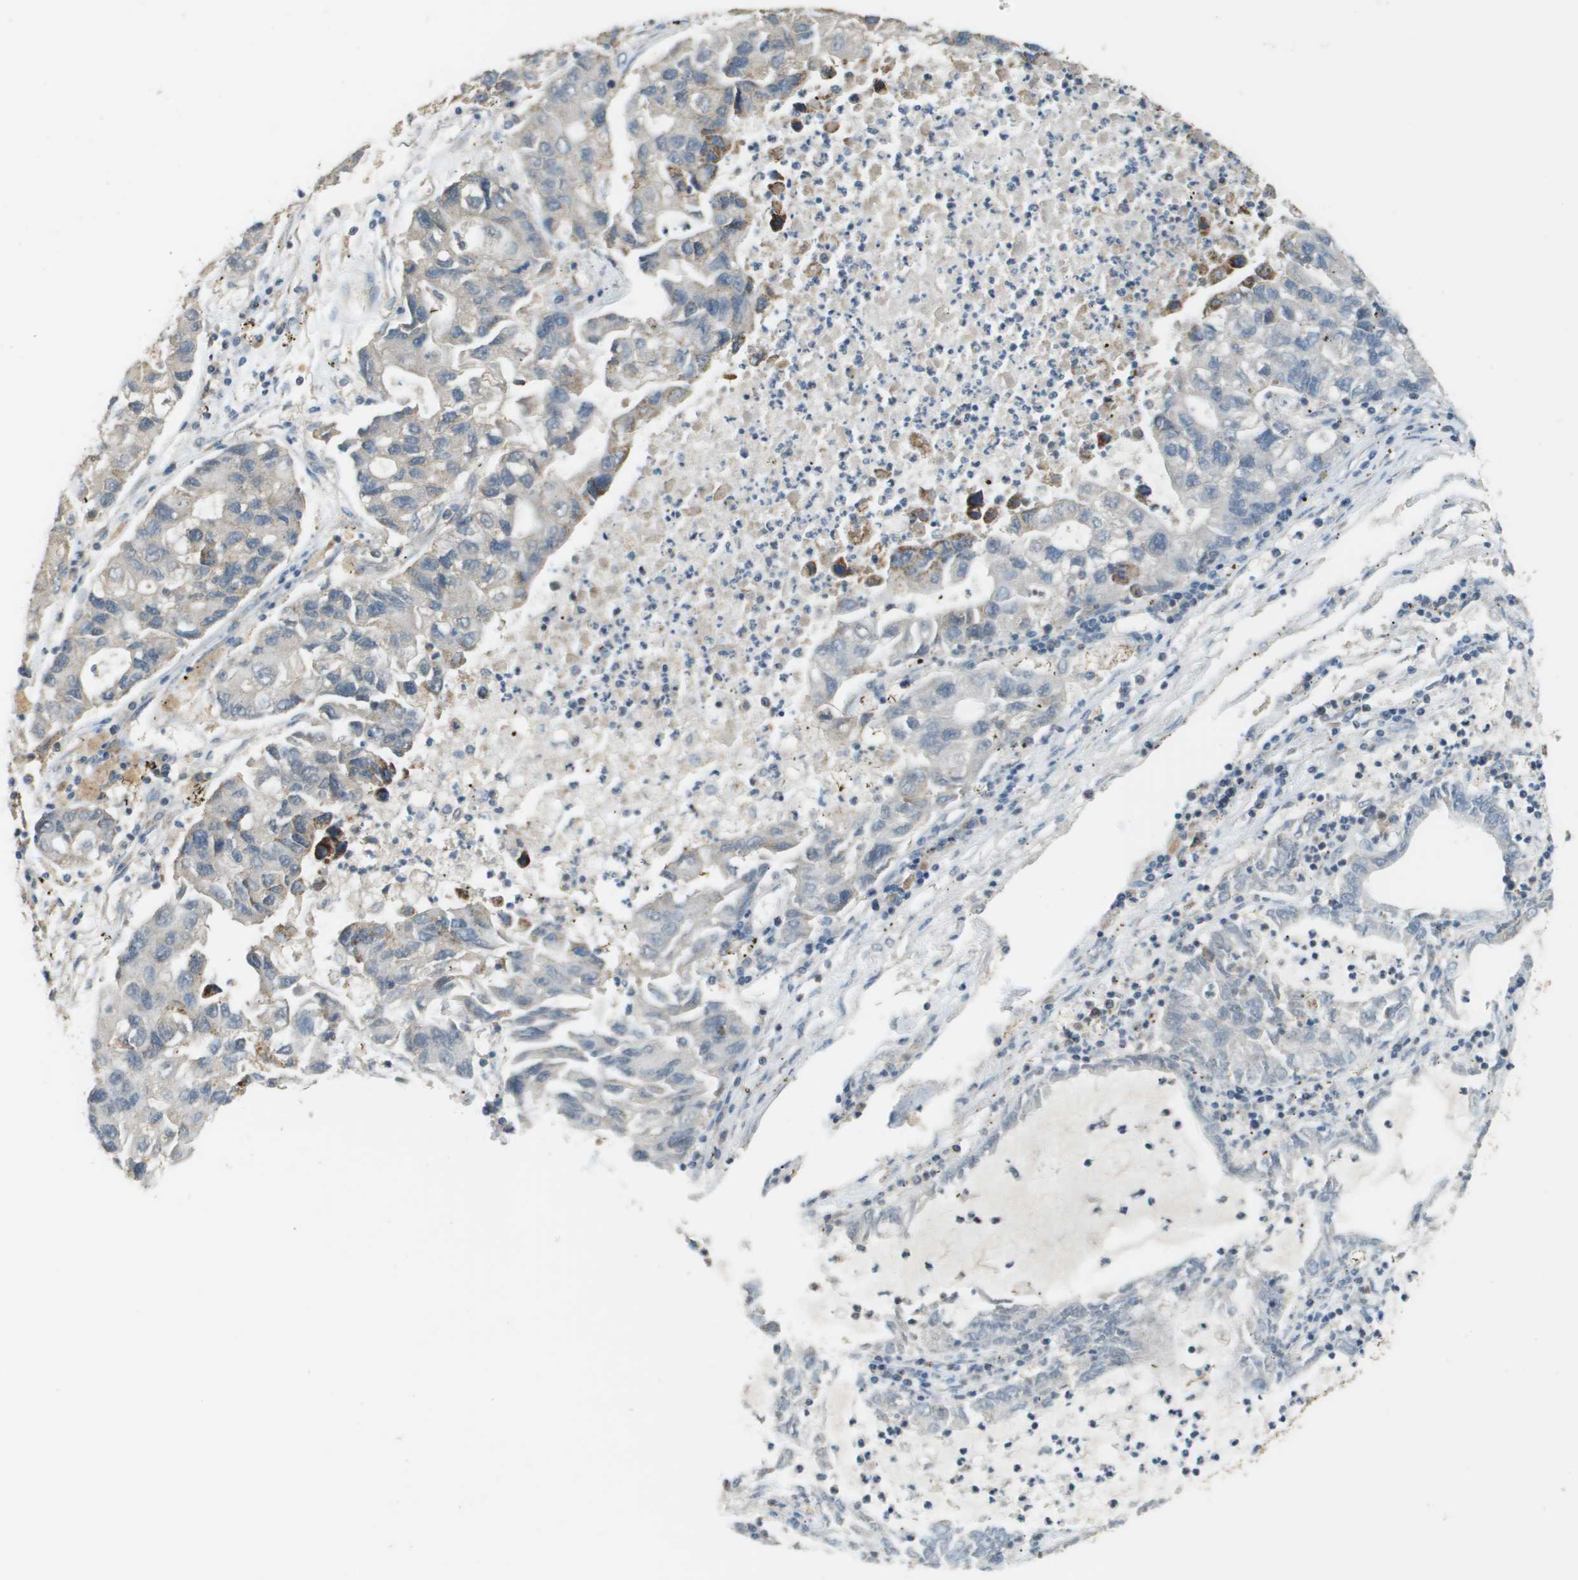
{"staining": {"intensity": "weak", "quantity": "25%-75%", "location": "cytoplasmic/membranous"}, "tissue": "lung cancer", "cell_type": "Tumor cells", "image_type": "cancer", "snomed": [{"axis": "morphology", "description": "Adenocarcinoma, NOS"}, {"axis": "topography", "description": "Lung"}], "caption": "Protein staining reveals weak cytoplasmic/membranous expression in about 25%-75% of tumor cells in adenocarcinoma (lung).", "gene": "FH", "patient": {"sex": "female", "age": 51}}